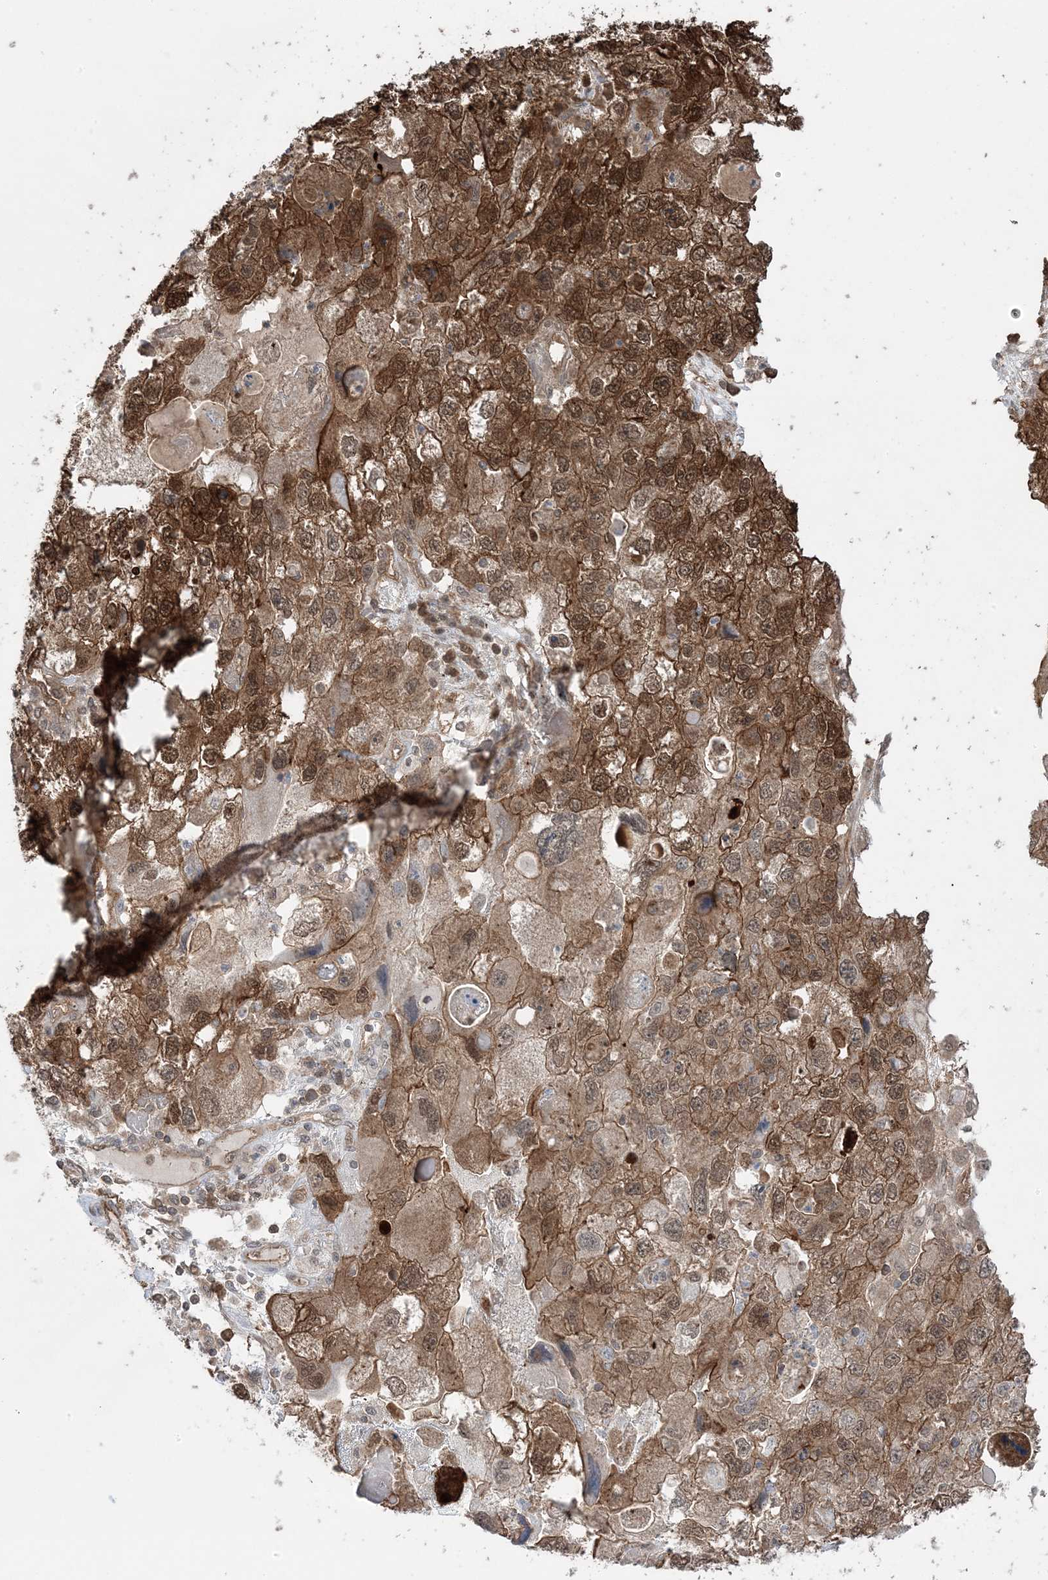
{"staining": {"intensity": "moderate", "quantity": ">75%", "location": "cytoplasmic/membranous,nuclear"}, "tissue": "endometrial cancer", "cell_type": "Tumor cells", "image_type": "cancer", "snomed": [{"axis": "morphology", "description": "Adenocarcinoma, NOS"}, {"axis": "topography", "description": "Endometrium"}], "caption": "This histopathology image demonstrates immunohistochemistry staining of human endometrial cancer (adenocarcinoma), with medium moderate cytoplasmic/membranous and nuclear staining in approximately >75% of tumor cells.", "gene": "MAPK1IP1L", "patient": {"sex": "female", "age": 49}}